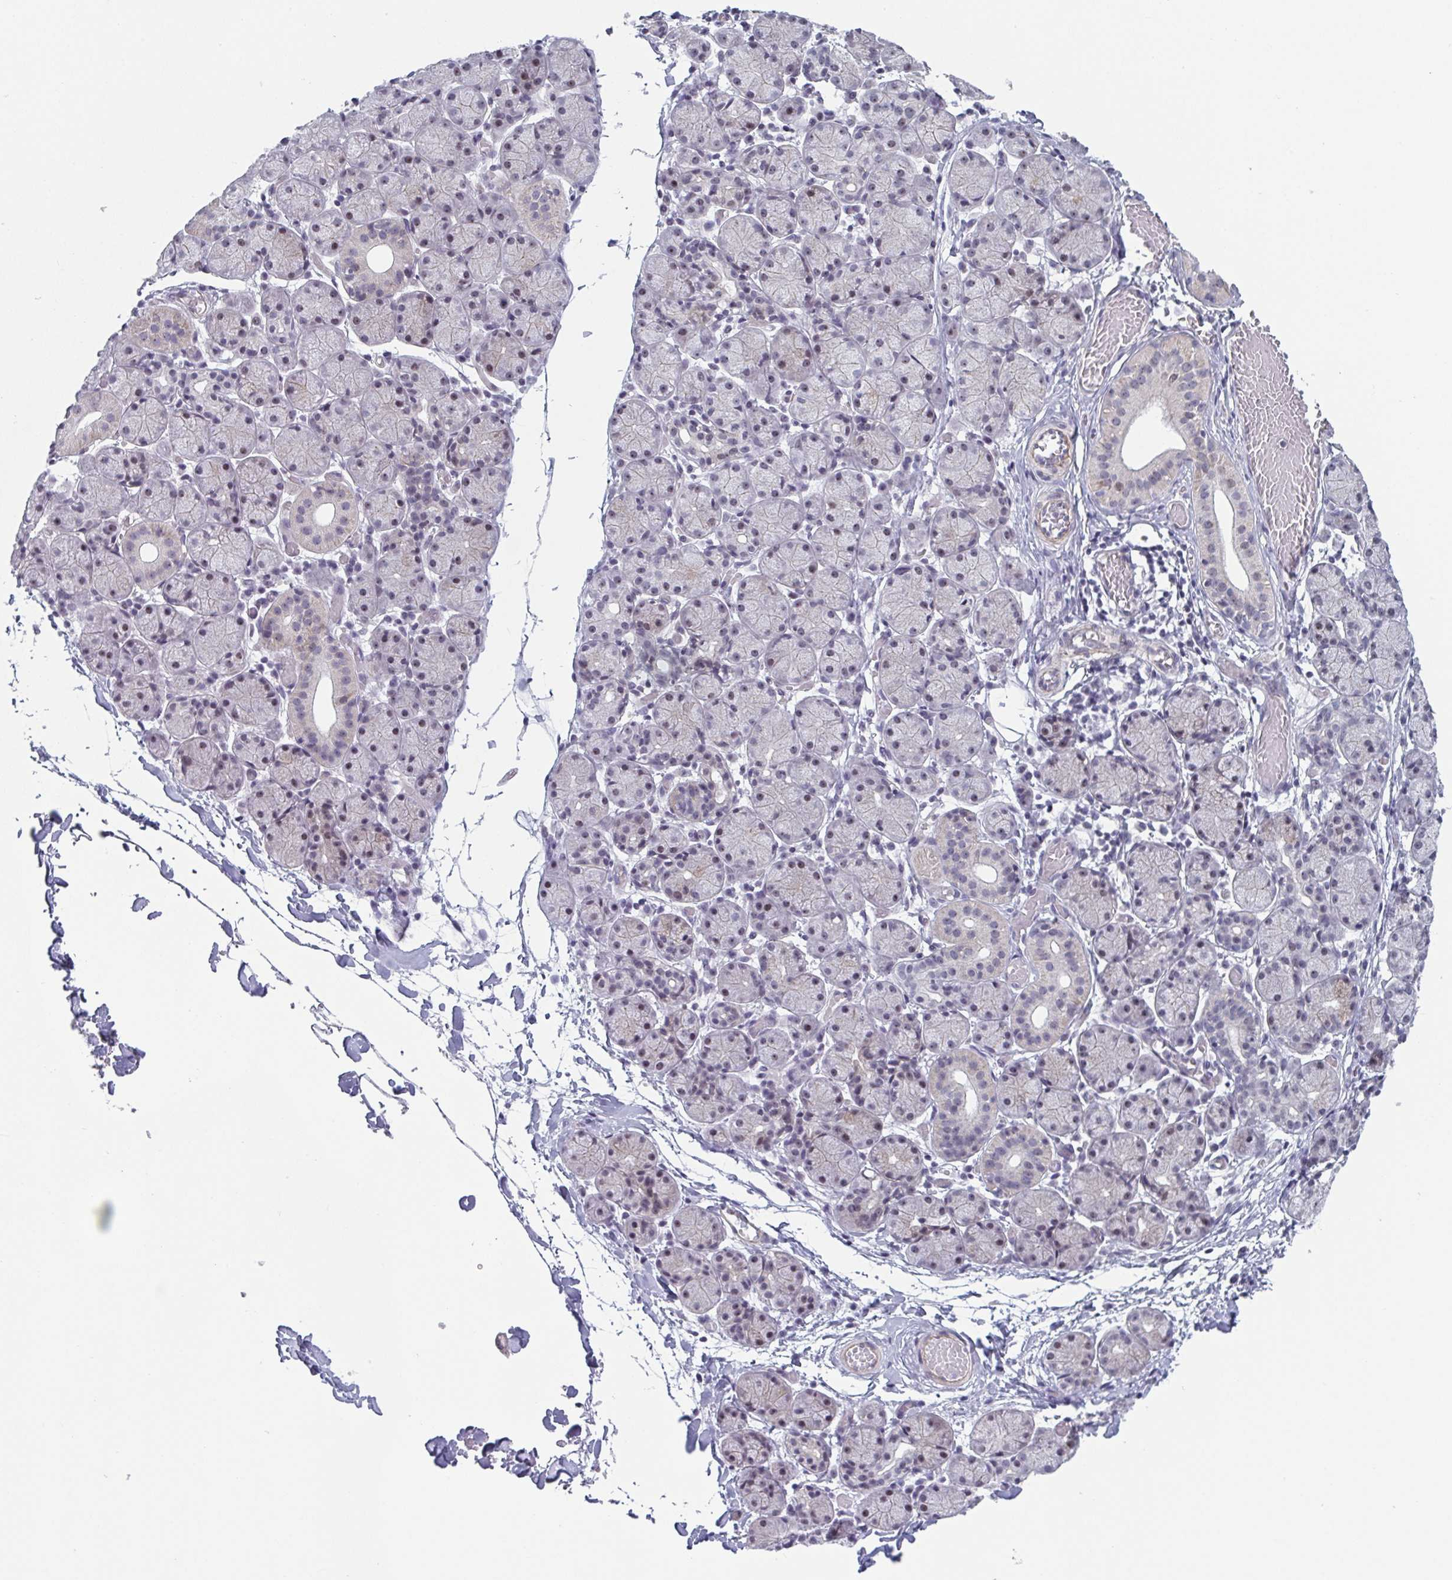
{"staining": {"intensity": "weak", "quantity": "<25%", "location": "nuclear"}, "tissue": "salivary gland", "cell_type": "Glandular cells", "image_type": "normal", "snomed": [{"axis": "morphology", "description": "Normal tissue, NOS"}, {"axis": "topography", "description": "Salivary gland"}], "caption": "High magnification brightfield microscopy of unremarkable salivary gland stained with DAB (3,3'-diaminobenzidine) (brown) and counterstained with hematoxylin (blue): glandular cells show no significant expression.", "gene": "EXOSC7", "patient": {"sex": "female", "age": 24}}